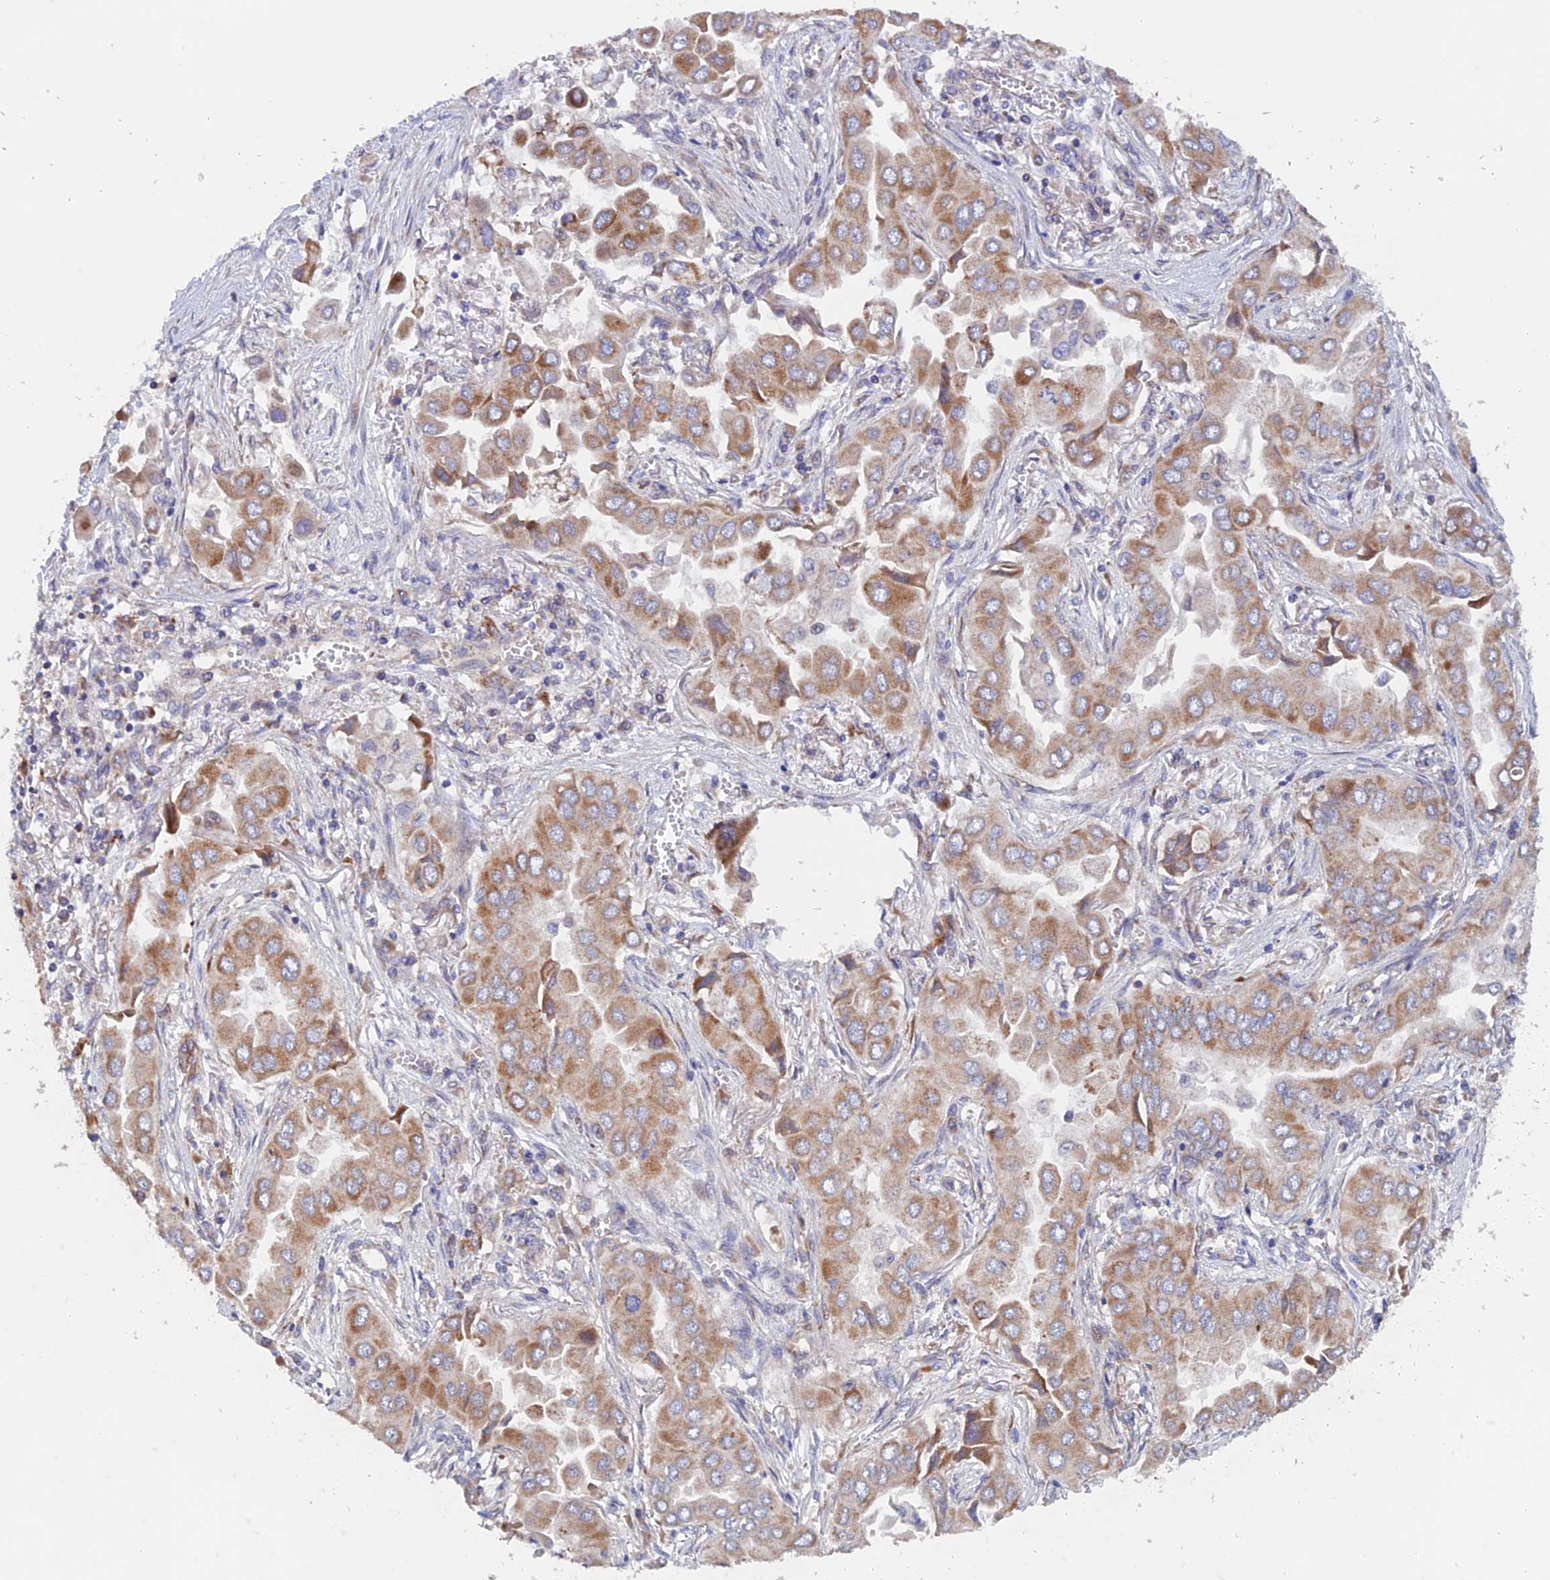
{"staining": {"intensity": "moderate", "quantity": ">75%", "location": "cytoplasmic/membranous"}, "tissue": "lung cancer", "cell_type": "Tumor cells", "image_type": "cancer", "snomed": [{"axis": "morphology", "description": "Adenocarcinoma, NOS"}, {"axis": "topography", "description": "Lung"}], "caption": "Lung adenocarcinoma stained with a brown dye shows moderate cytoplasmic/membranous positive staining in about >75% of tumor cells.", "gene": "MRPL1", "patient": {"sex": "female", "age": 76}}